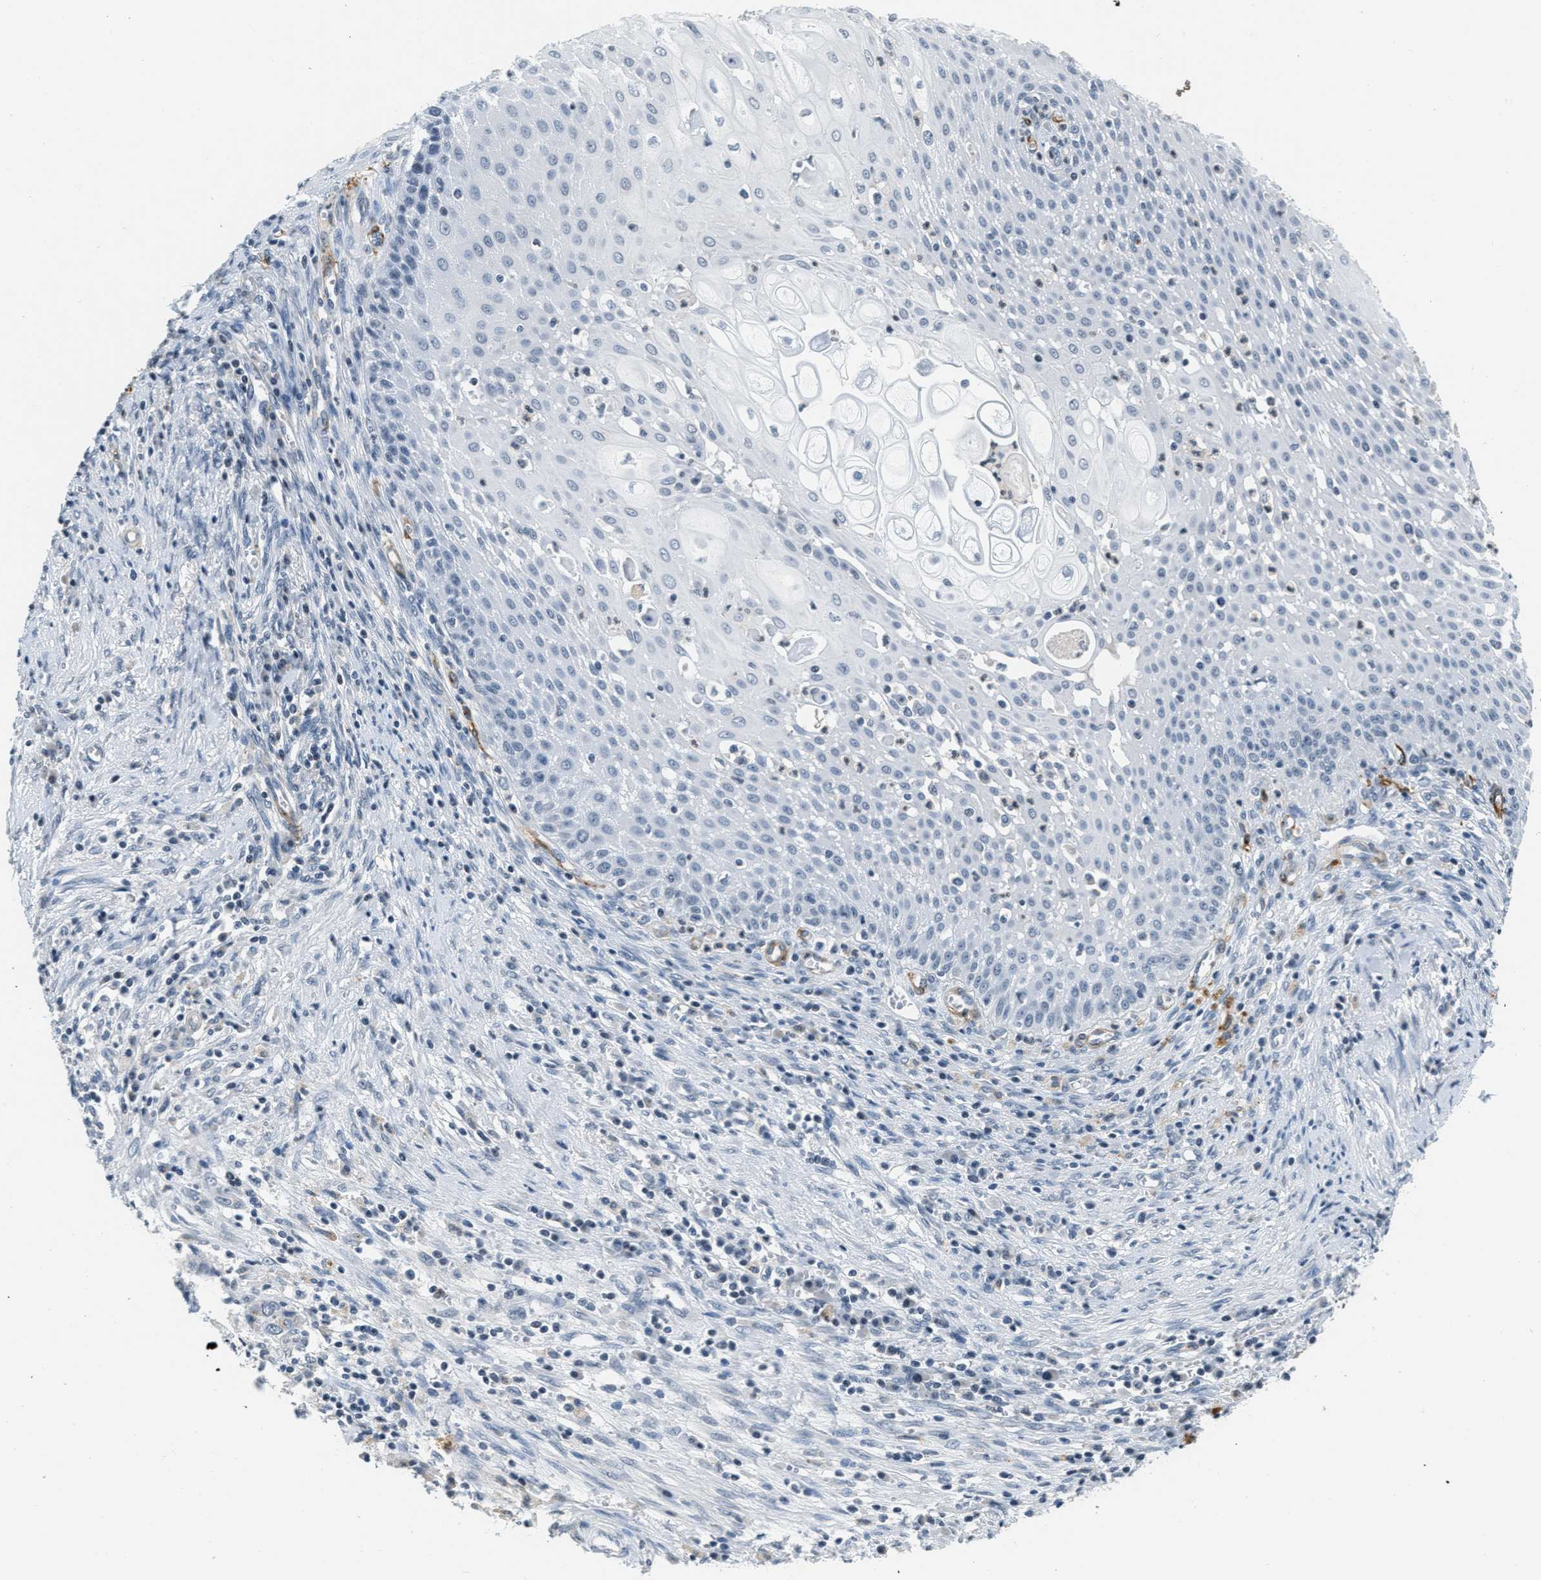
{"staining": {"intensity": "negative", "quantity": "none", "location": "none"}, "tissue": "cervical cancer", "cell_type": "Tumor cells", "image_type": "cancer", "snomed": [{"axis": "morphology", "description": "Adenocarcinoma, NOS"}, {"axis": "topography", "description": "Cervix"}], "caption": "A micrograph of human cervical cancer (adenocarcinoma) is negative for staining in tumor cells.", "gene": "CA4", "patient": {"sex": "female", "age": 44}}